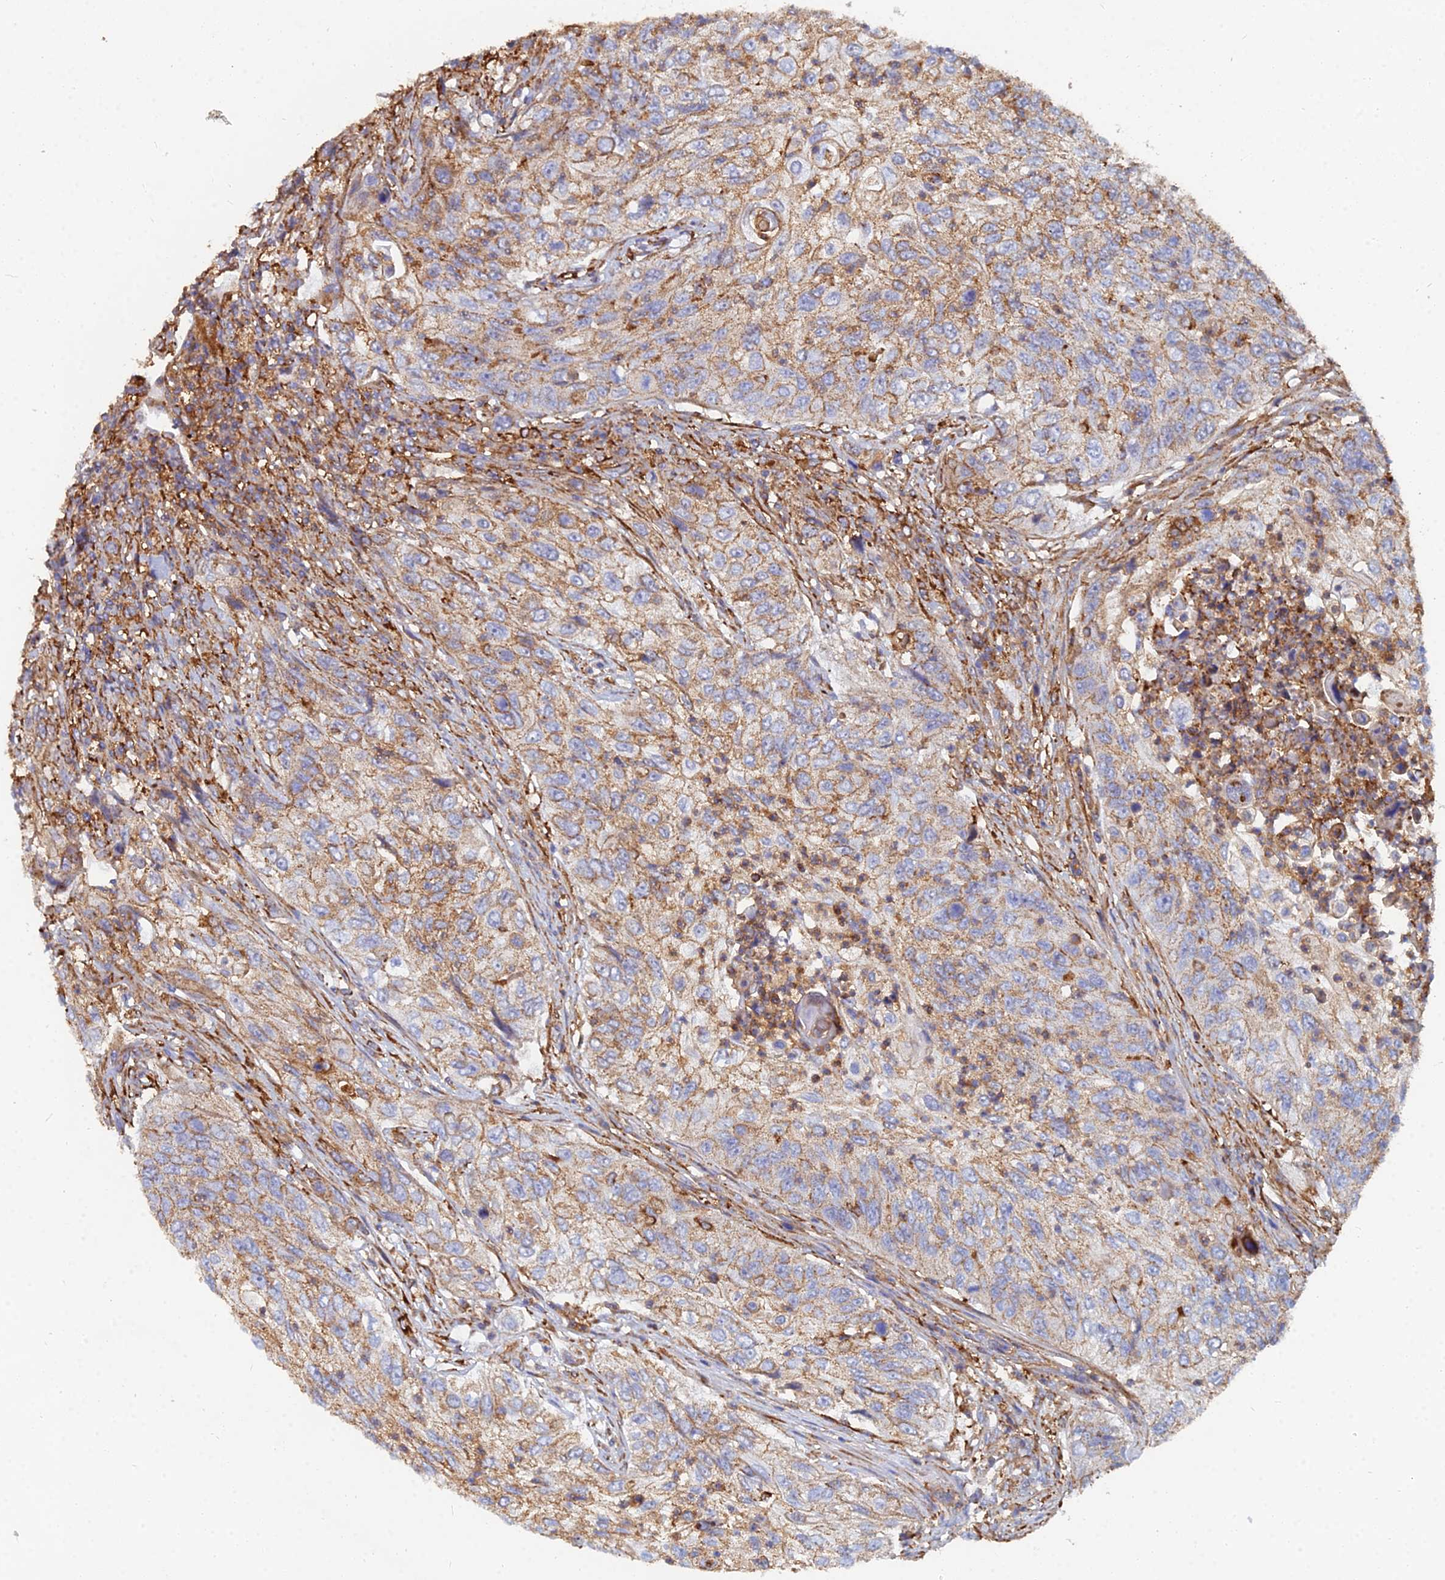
{"staining": {"intensity": "moderate", "quantity": ">75%", "location": "cytoplasmic/membranous"}, "tissue": "urothelial cancer", "cell_type": "Tumor cells", "image_type": "cancer", "snomed": [{"axis": "morphology", "description": "Urothelial carcinoma, High grade"}, {"axis": "topography", "description": "Urinary bladder"}], "caption": "Immunohistochemistry of urothelial cancer reveals medium levels of moderate cytoplasmic/membranous staining in approximately >75% of tumor cells.", "gene": "GPR42", "patient": {"sex": "female", "age": 60}}